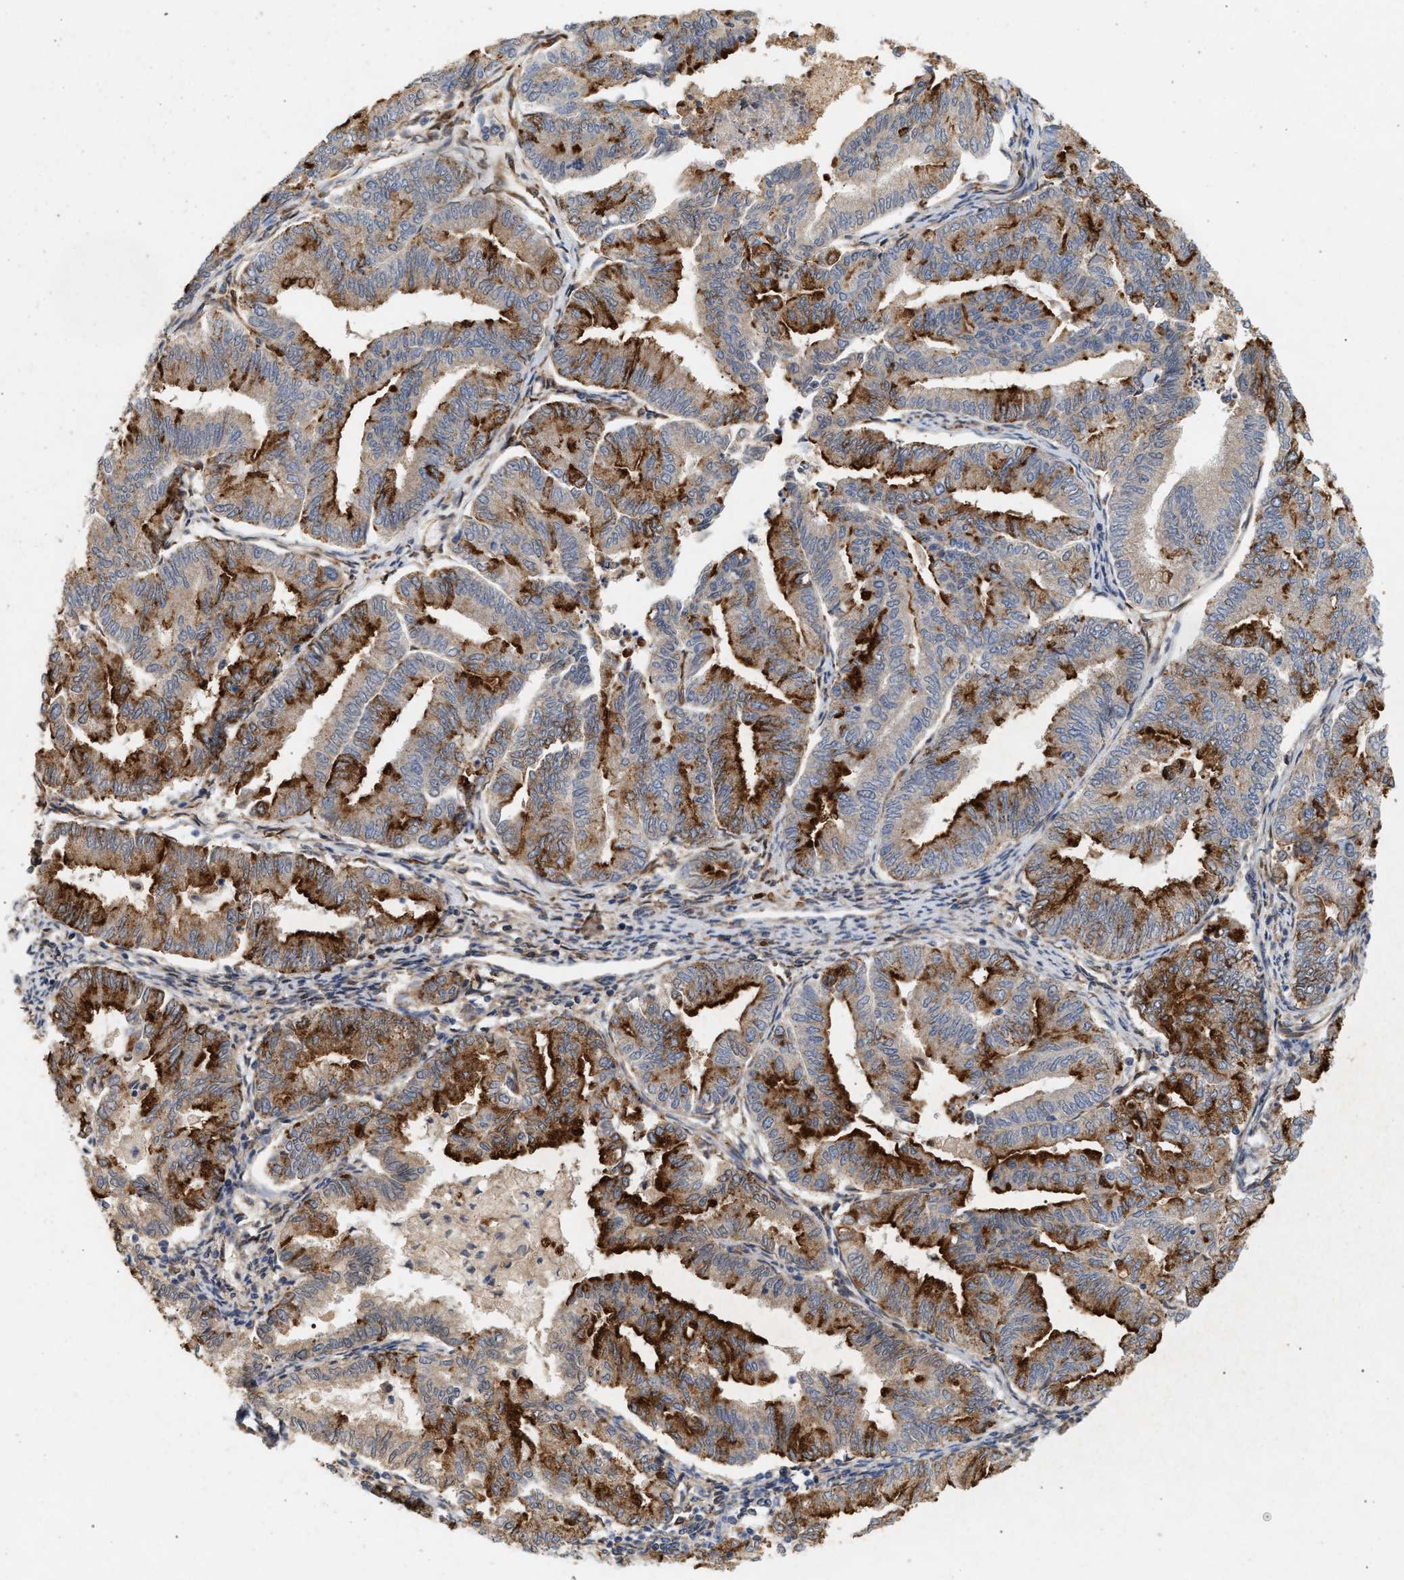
{"staining": {"intensity": "strong", "quantity": ">75%", "location": "cytoplasmic/membranous"}, "tissue": "endometrial cancer", "cell_type": "Tumor cells", "image_type": "cancer", "snomed": [{"axis": "morphology", "description": "Adenocarcinoma, NOS"}, {"axis": "topography", "description": "Endometrium"}], "caption": "Immunohistochemical staining of adenocarcinoma (endometrial) reveals high levels of strong cytoplasmic/membranous staining in about >75% of tumor cells.", "gene": "PLCD1", "patient": {"sex": "female", "age": 79}}